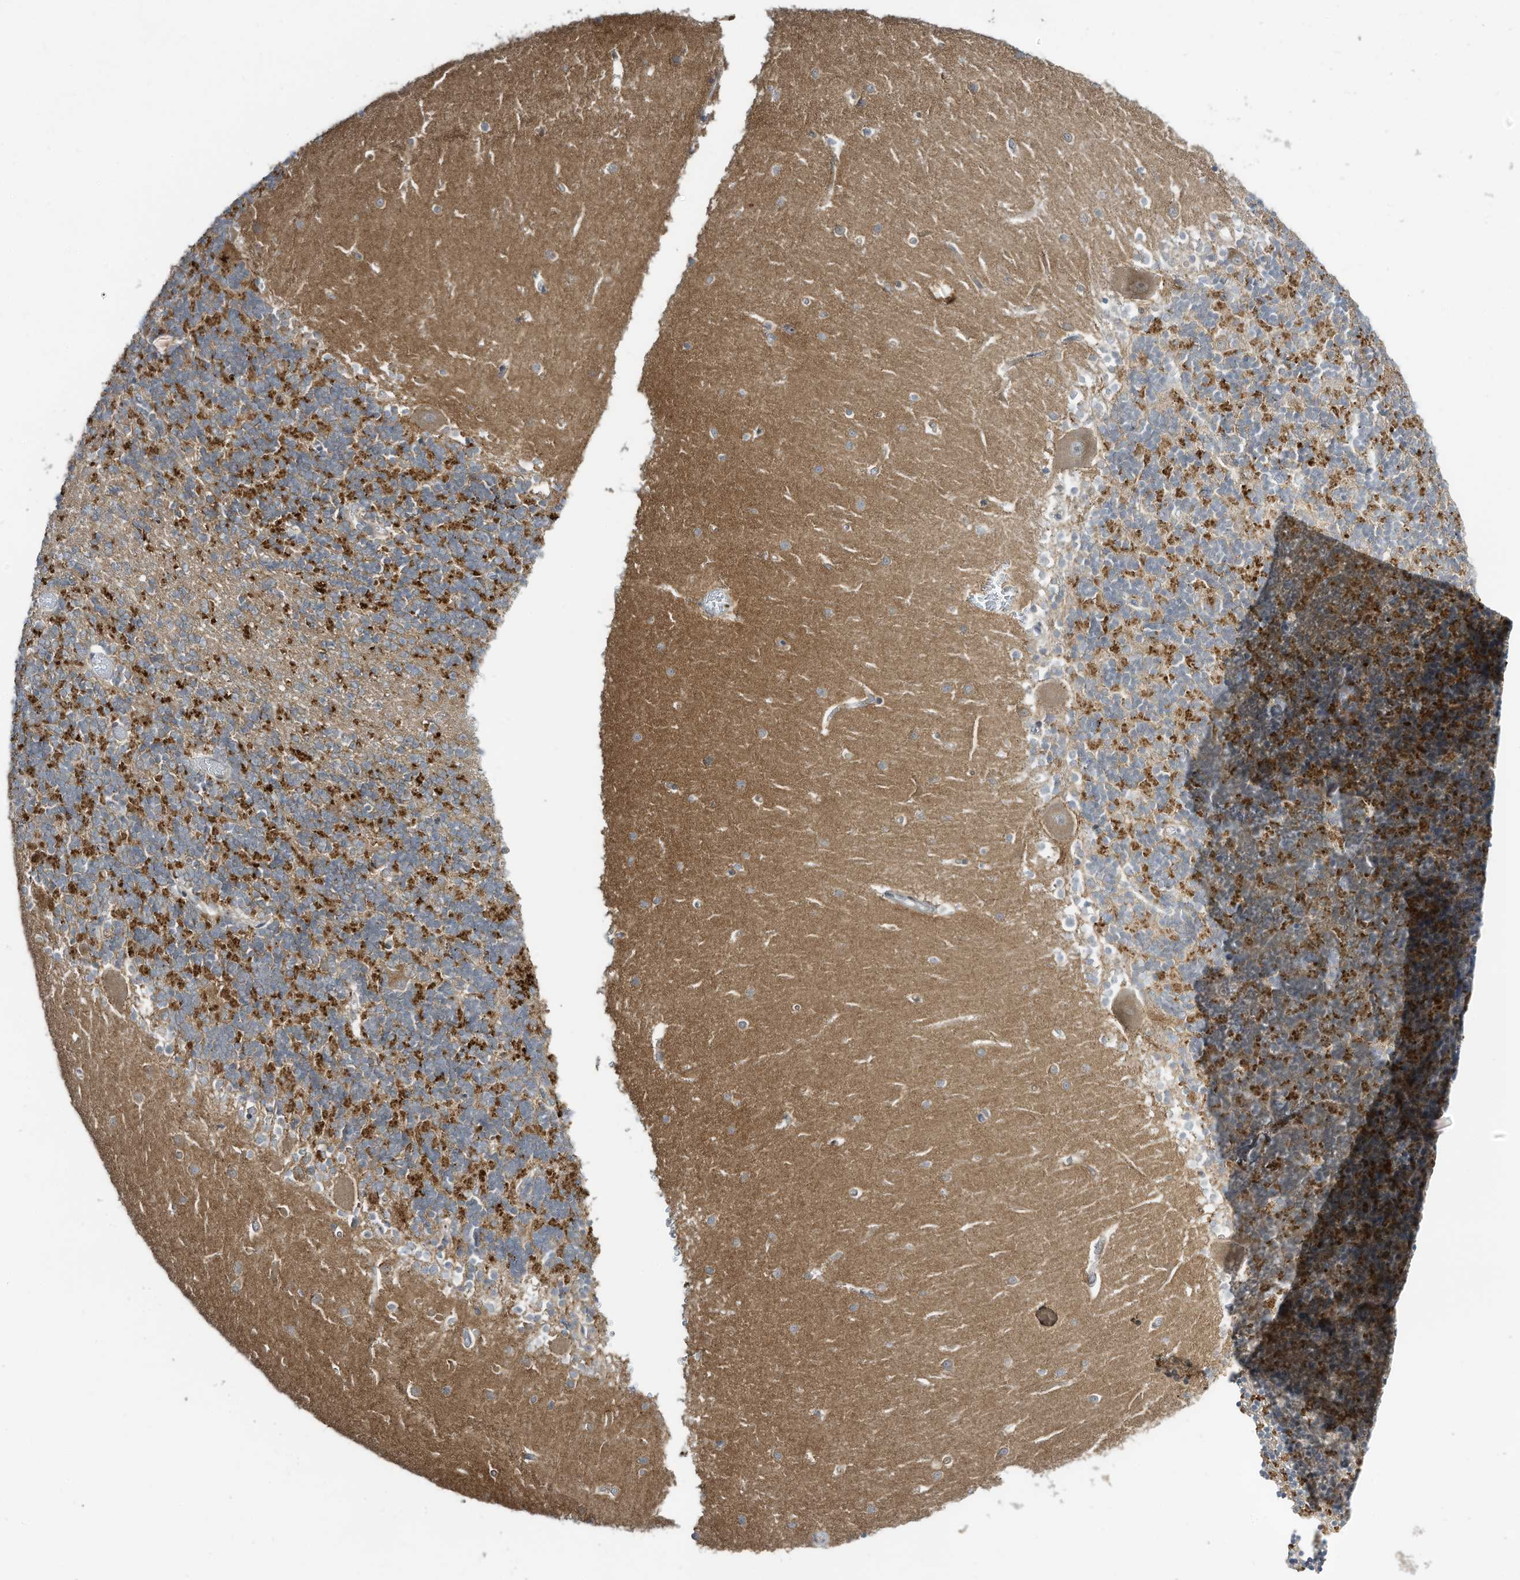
{"staining": {"intensity": "negative", "quantity": "none", "location": "none"}, "tissue": "cerebellum", "cell_type": "Cells in granular layer", "image_type": "normal", "snomed": [{"axis": "morphology", "description": "Normal tissue, NOS"}, {"axis": "topography", "description": "Cerebellum"}], "caption": "Cerebellum stained for a protein using IHC reveals no expression cells in granular layer.", "gene": "DZIP3", "patient": {"sex": "male", "age": 37}}